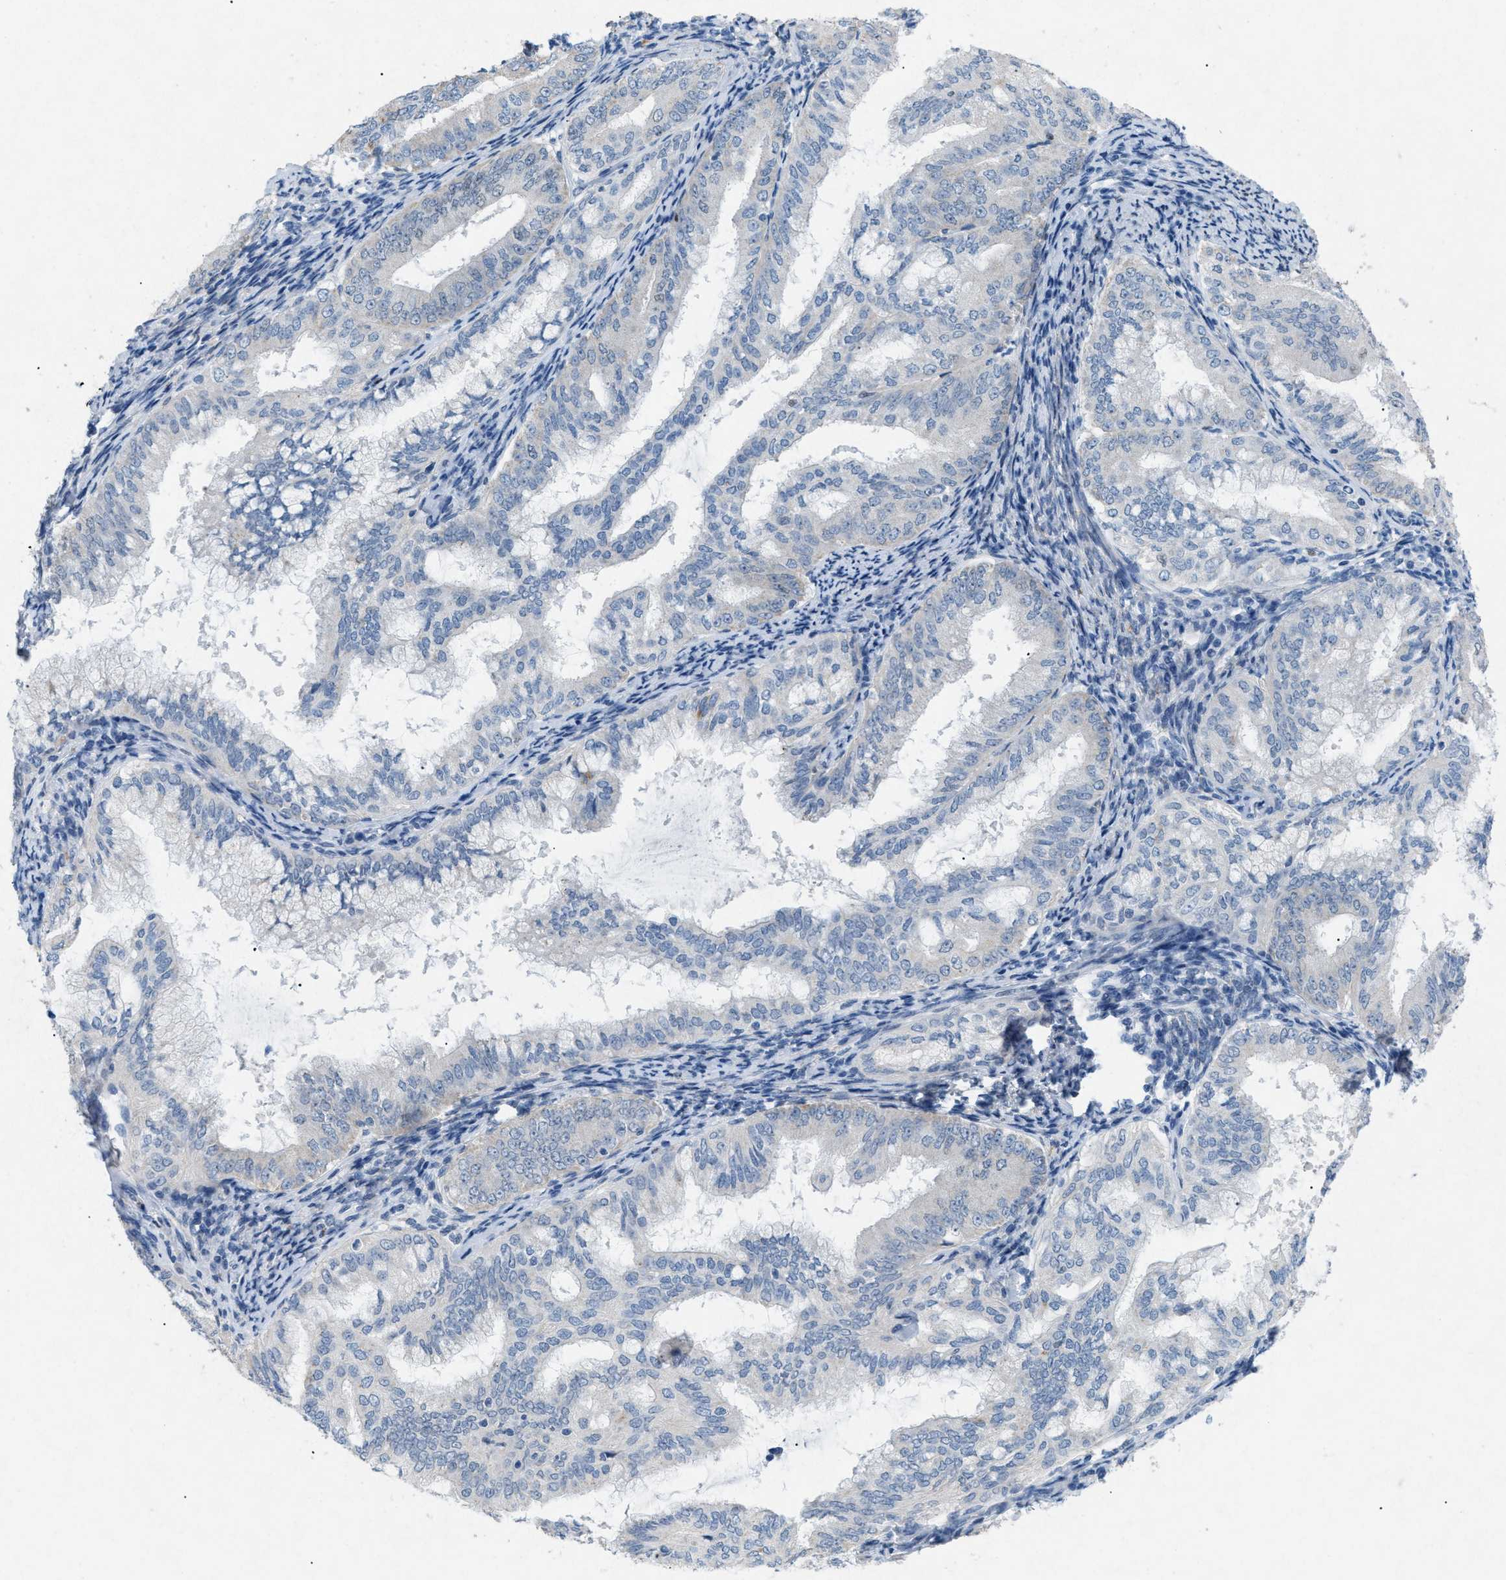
{"staining": {"intensity": "negative", "quantity": "none", "location": "none"}, "tissue": "endometrial cancer", "cell_type": "Tumor cells", "image_type": "cancer", "snomed": [{"axis": "morphology", "description": "Adenocarcinoma, NOS"}, {"axis": "topography", "description": "Endometrium"}], "caption": "The photomicrograph demonstrates no staining of tumor cells in adenocarcinoma (endometrial).", "gene": "TASOR", "patient": {"sex": "female", "age": 63}}